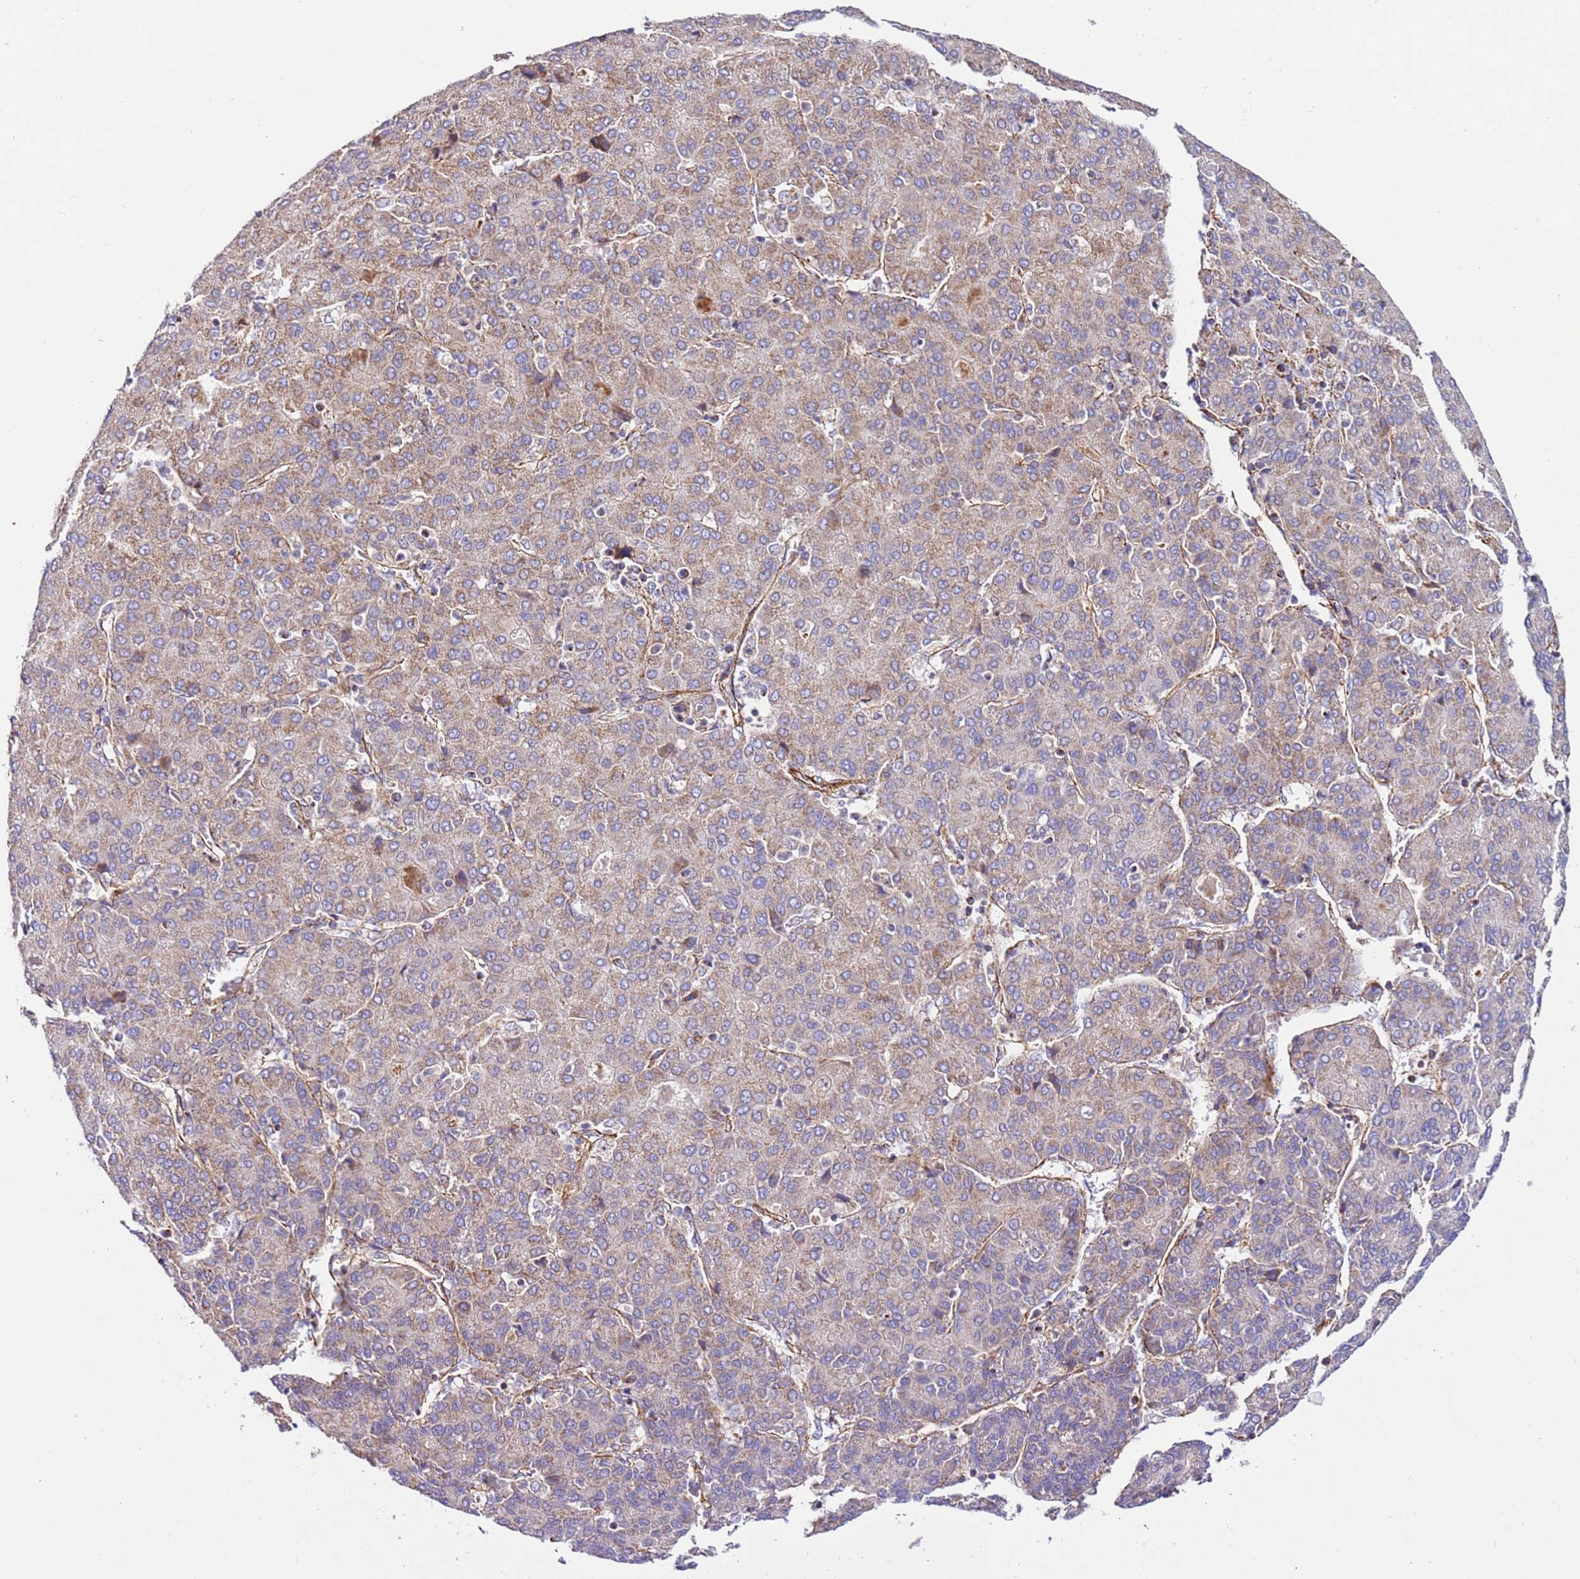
{"staining": {"intensity": "weak", "quantity": "<25%", "location": "cytoplasmic/membranous"}, "tissue": "liver cancer", "cell_type": "Tumor cells", "image_type": "cancer", "snomed": [{"axis": "morphology", "description": "Carcinoma, Hepatocellular, NOS"}, {"axis": "topography", "description": "Liver"}], "caption": "Tumor cells are negative for protein expression in human liver cancer.", "gene": "MRPL20", "patient": {"sex": "male", "age": 65}}